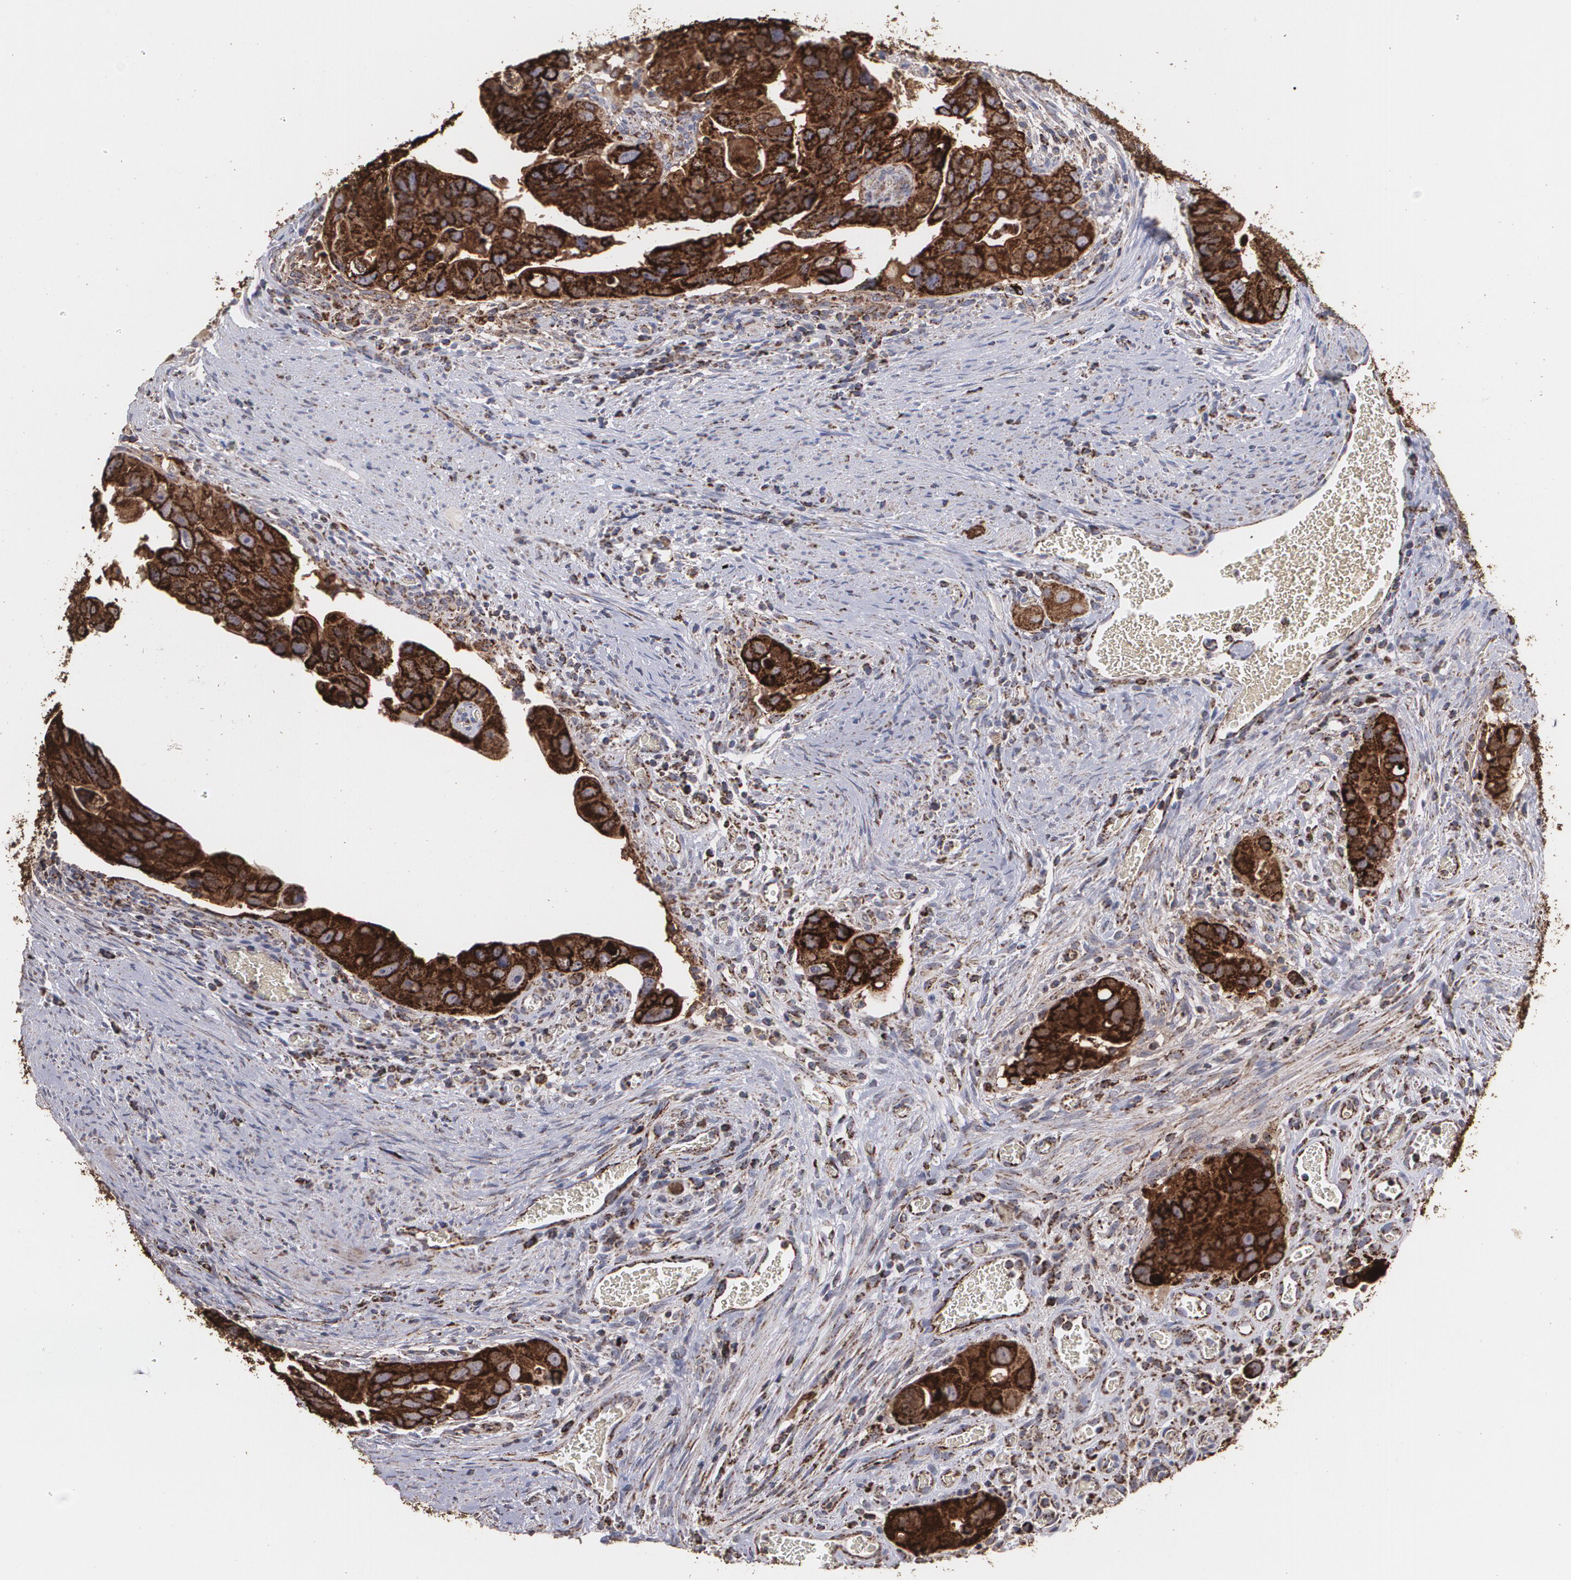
{"staining": {"intensity": "strong", "quantity": ">75%", "location": "cytoplasmic/membranous"}, "tissue": "colorectal cancer", "cell_type": "Tumor cells", "image_type": "cancer", "snomed": [{"axis": "morphology", "description": "Adenocarcinoma, NOS"}, {"axis": "topography", "description": "Rectum"}], "caption": "Protein expression analysis of colorectal cancer demonstrates strong cytoplasmic/membranous positivity in approximately >75% of tumor cells.", "gene": "HSPD1", "patient": {"sex": "male", "age": 53}}